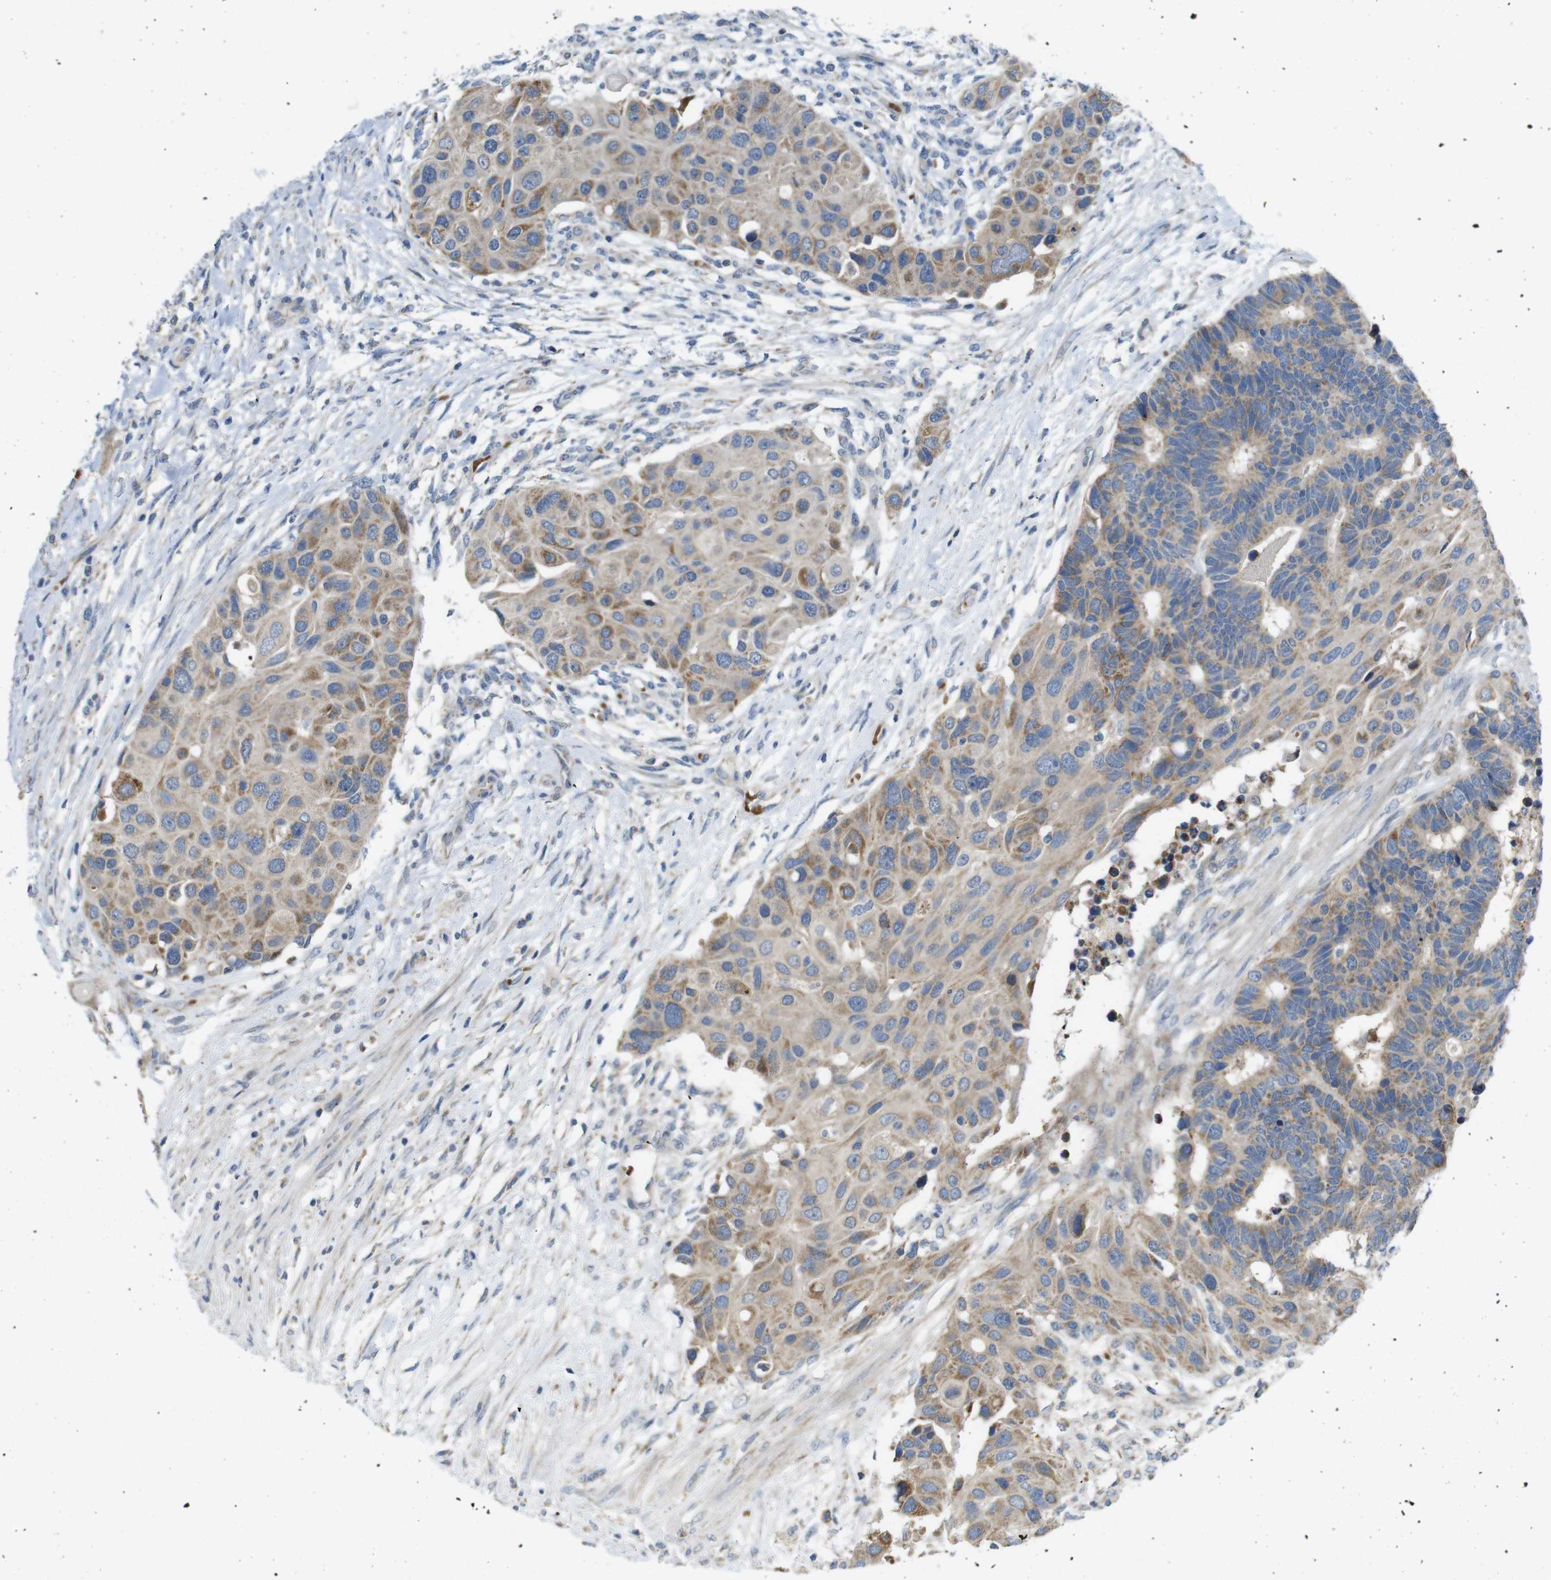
{"staining": {"intensity": "moderate", "quantity": "25%-75%", "location": "cytoplasmic/membranous"}, "tissue": "colorectal cancer", "cell_type": "Tumor cells", "image_type": "cancer", "snomed": [{"axis": "morphology", "description": "Adenocarcinoma, NOS"}, {"axis": "topography", "description": "Rectum"}], "caption": "A brown stain shows moderate cytoplasmic/membranous expression of a protein in adenocarcinoma (colorectal) tumor cells. The protein of interest is shown in brown color, while the nuclei are stained blue.", "gene": "MARCHF1", "patient": {"sex": "male", "age": 51}}